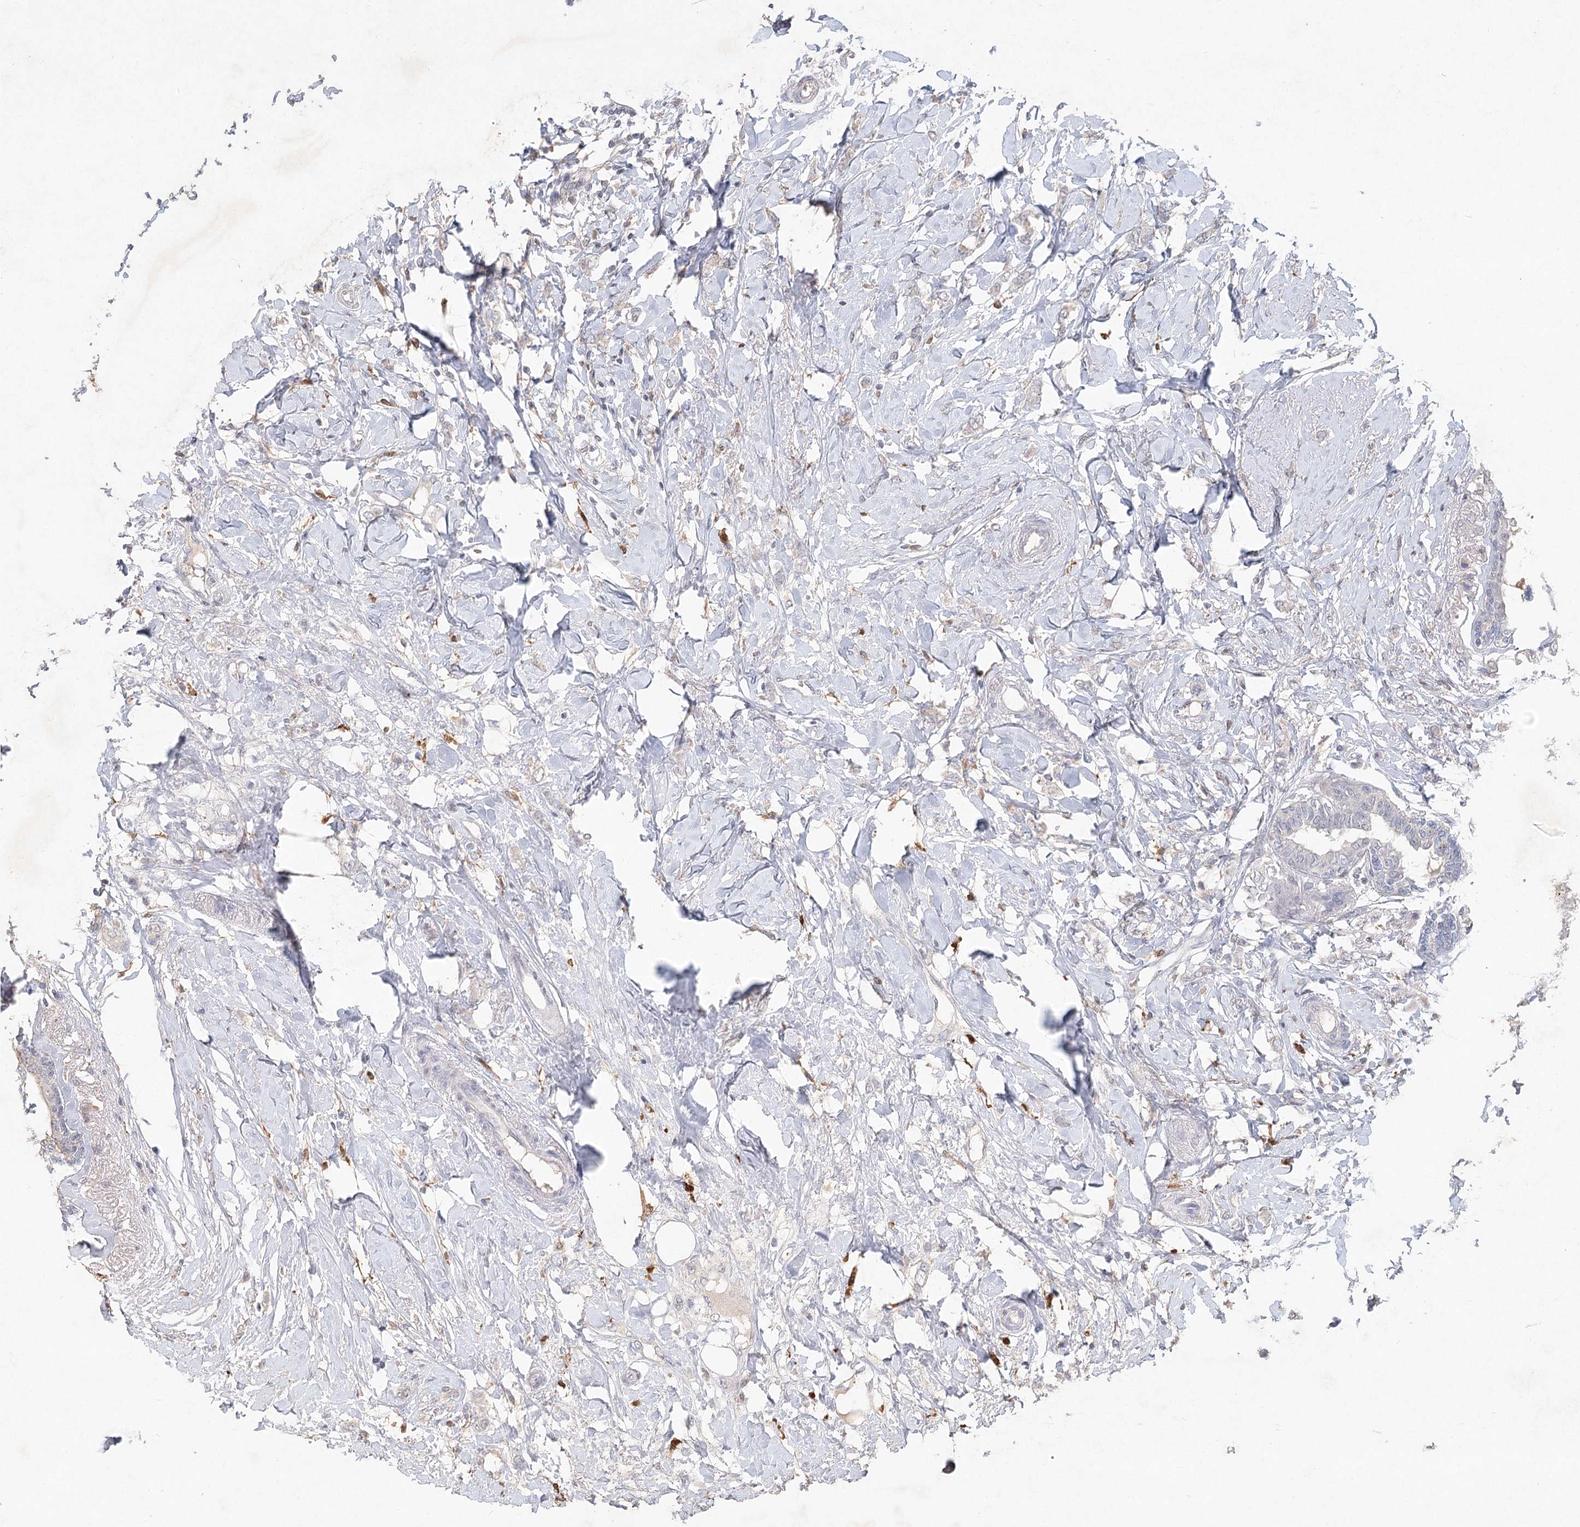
{"staining": {"intensity": "negative", "quantity": "none", "location": "none"}, "tissue": "breast cancer", "cell_type": "Tumor cells", "image_type": "cancer", "snomed": [{"axis": "morphology", "description": "Normal tissue, NOS"}, {"axis": "morphology", "description": "Lobular carcinoma"}, {"axis": "topography", "description": "Breast"}], "caption": "The immunohistochemistry (IHC) photomicrograph has no significant staining in tumor cells of breast cancer tissue.", "gene": "ARSI", "patient": {"sex": "female", "age": 47}}